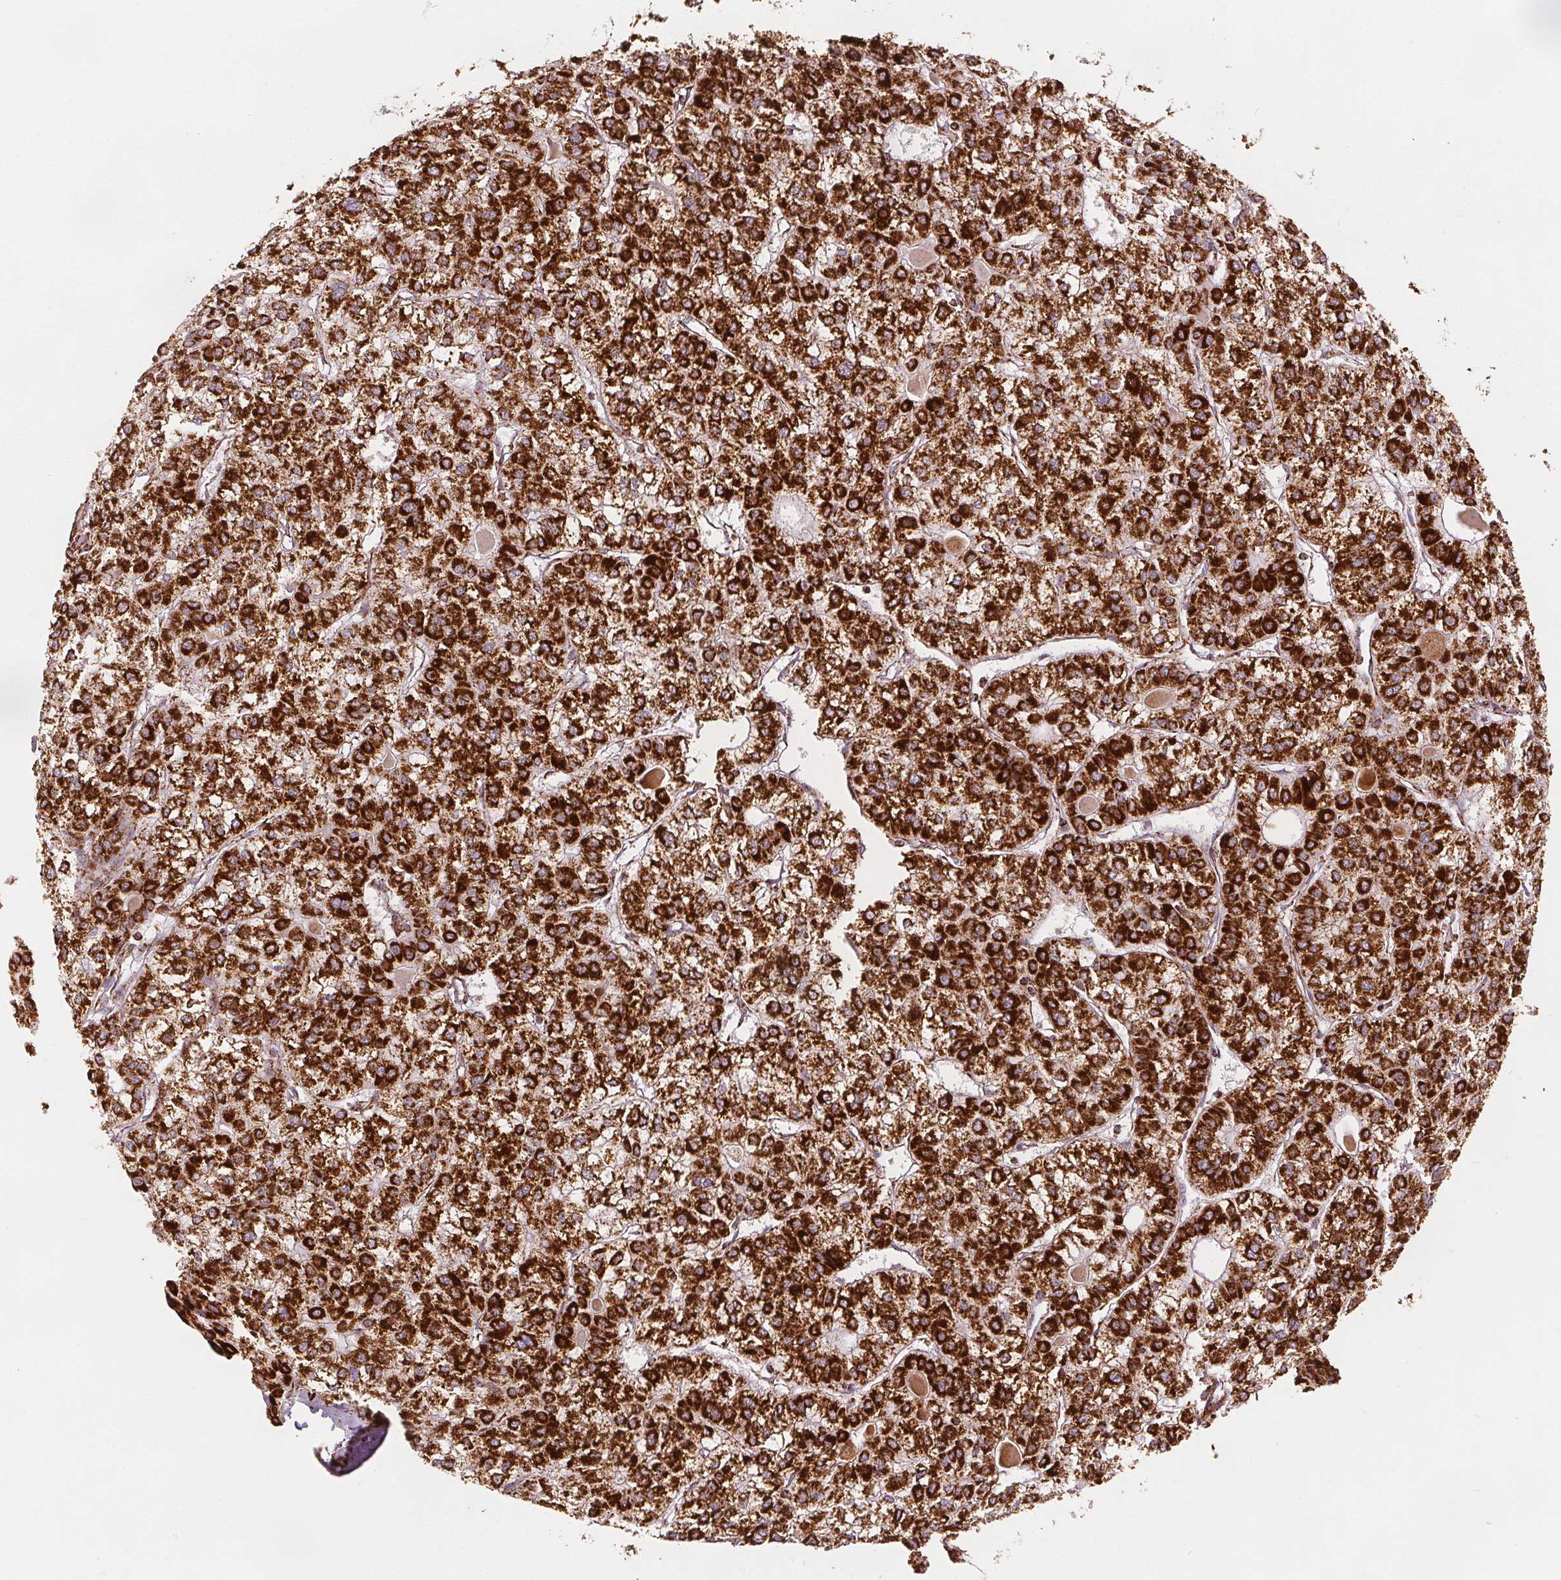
{"staining": {"intensity": "strong", "quantity": ">75%", "location": "cytoplasmic/membranous"}, "tissue": "liver cancer", "cell_type": "Tumor cells", "image_type": "cancer", "snomed": [{"axis": "morphology", "description": "Carcinoma, Hepatocellular, NOS"}, {"axis": "topography", "description": "Liver"}], "caption": "The immunohistochemical stain highlights strong cytoplasmic/membranous positivity in tumor cells of liver hepatocellular carcinoma tissue.", "gene": "SDHB", "patient": {"sex": "female", "age": 43}}